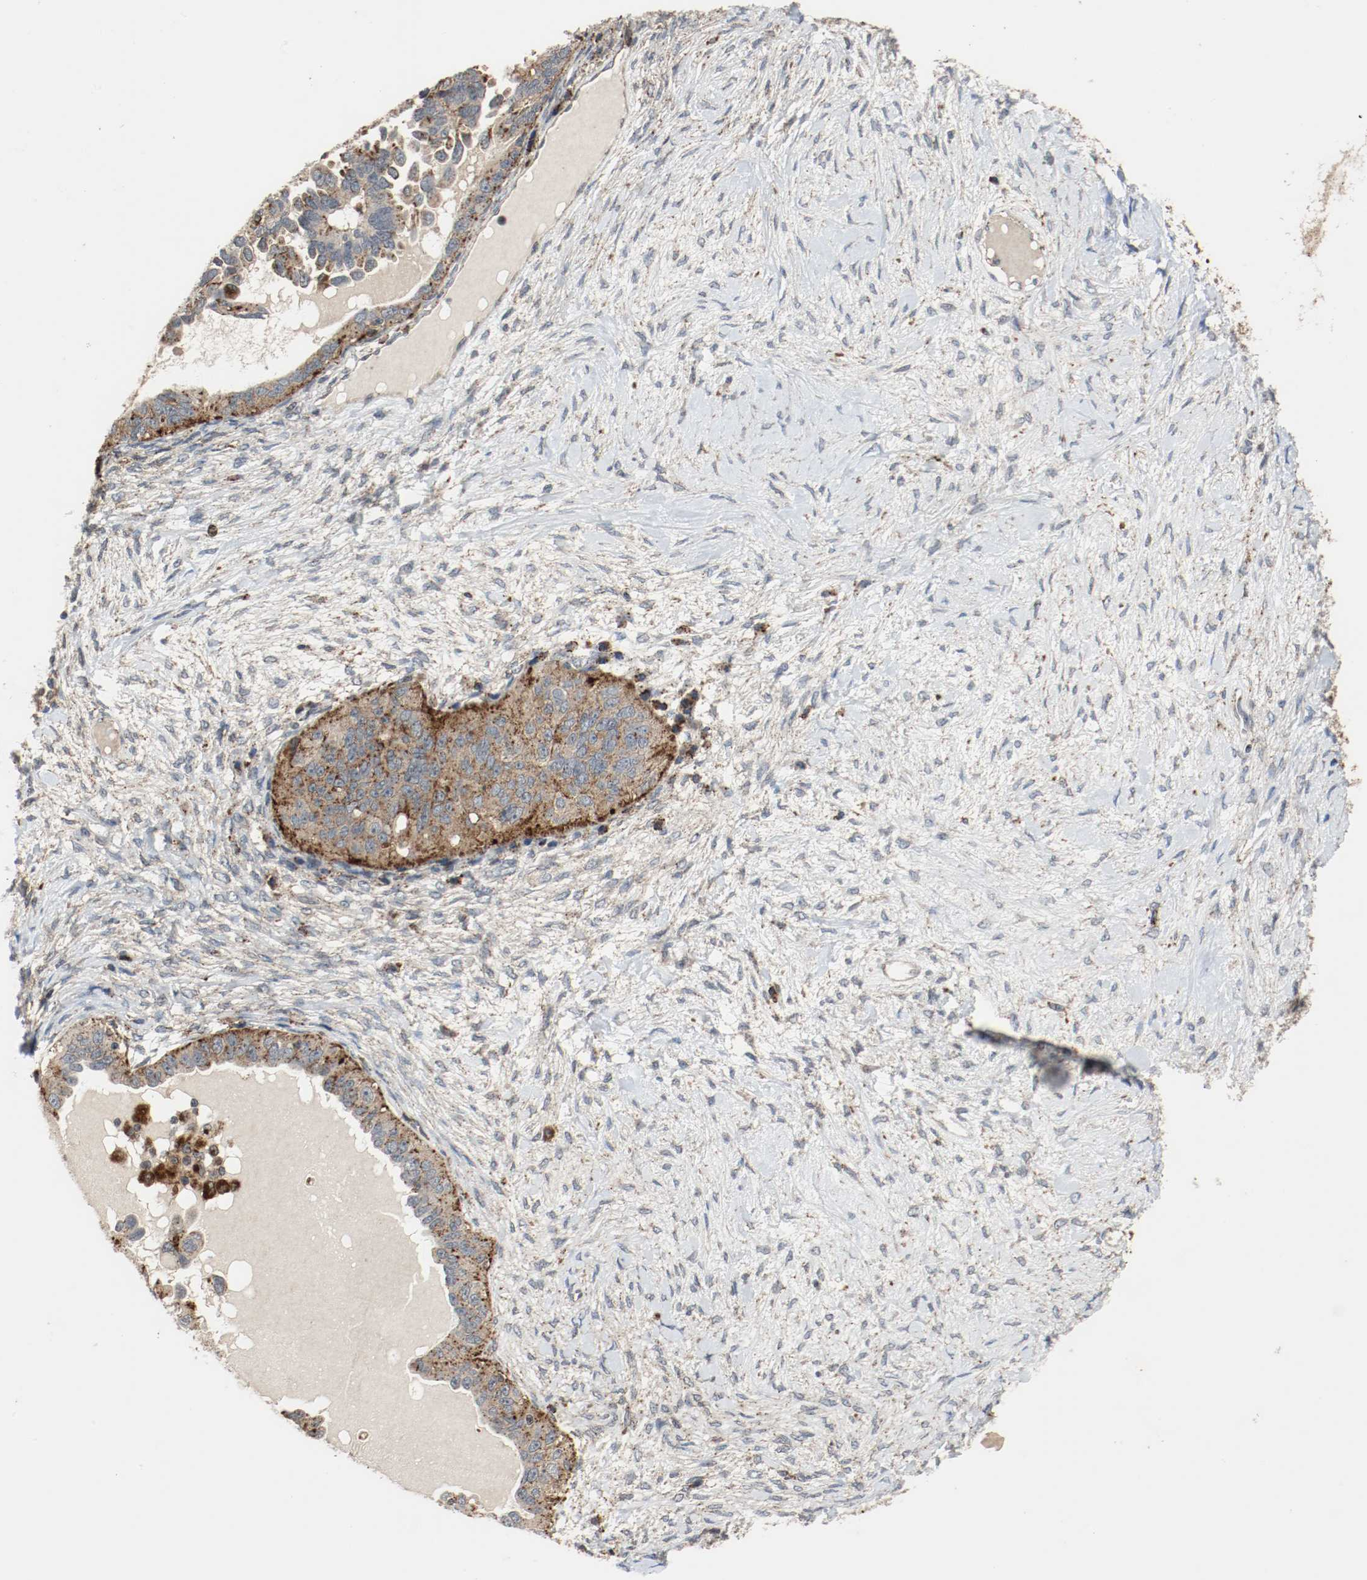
{"staining": {"intensity": "moderate", "quantity": ">75%", "location": "cytoplasmic/membranous"}, "tissue": "ovarian cancer", "cell_type": "Tumor cells", "image_type": "cancer", "snomed": [{"axis": "morphology", "description": "Cystadenocarcinoma, serous, NOS"}, {"axis": "topography", "description": "Ovary"}], "caption": "Immunohistochemical staining of serous cystadenocarcinoma (ovarian) displays medium levels of moderate cytoplasmic/membranous protein expression in approximately >75% of tumor cells.", "gene": "LAMP2", "patient": {"sex": "female", "age": 82}}